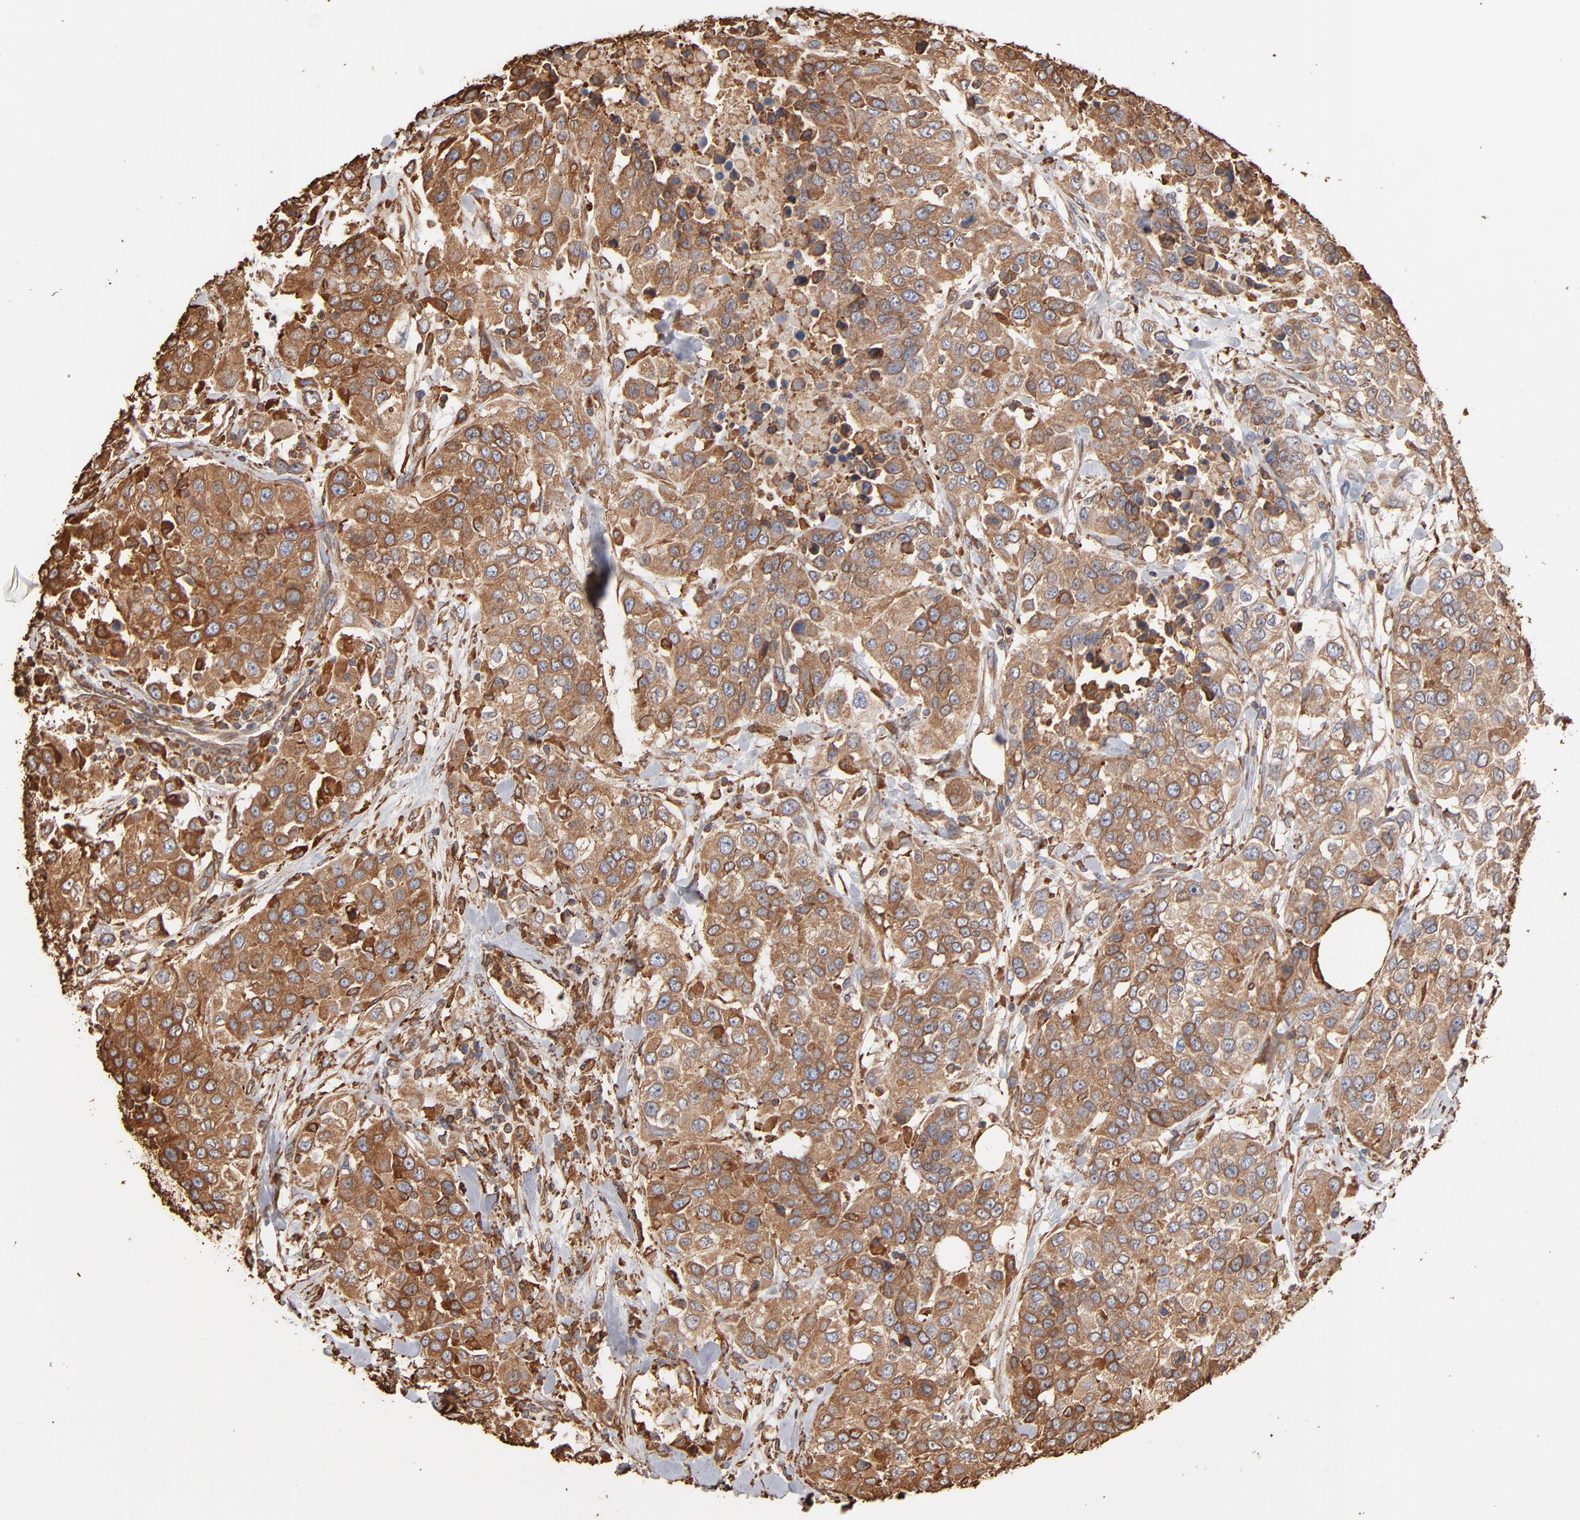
{"staining": {"intensity": "moderate", "quantity": ">75%", "location": "cytoplasmic/membranous"}, "tissue": "urothelial cancer", "cell_type": "Tumor cells", "image_type": "cancer", "snomed": [{"axis": "morphology", "description": "Urothelial carcinoma, High grade"}, {"axis": "topography", "description": "Urinary bladder"}], "caption": "Protein staining displays moderate cytoplasmic/membranous positivity in about >75% of tumor cells in urothelial cancer.", "gene": "PDIA3", "patient": {"sex": "female", "age": 80}}